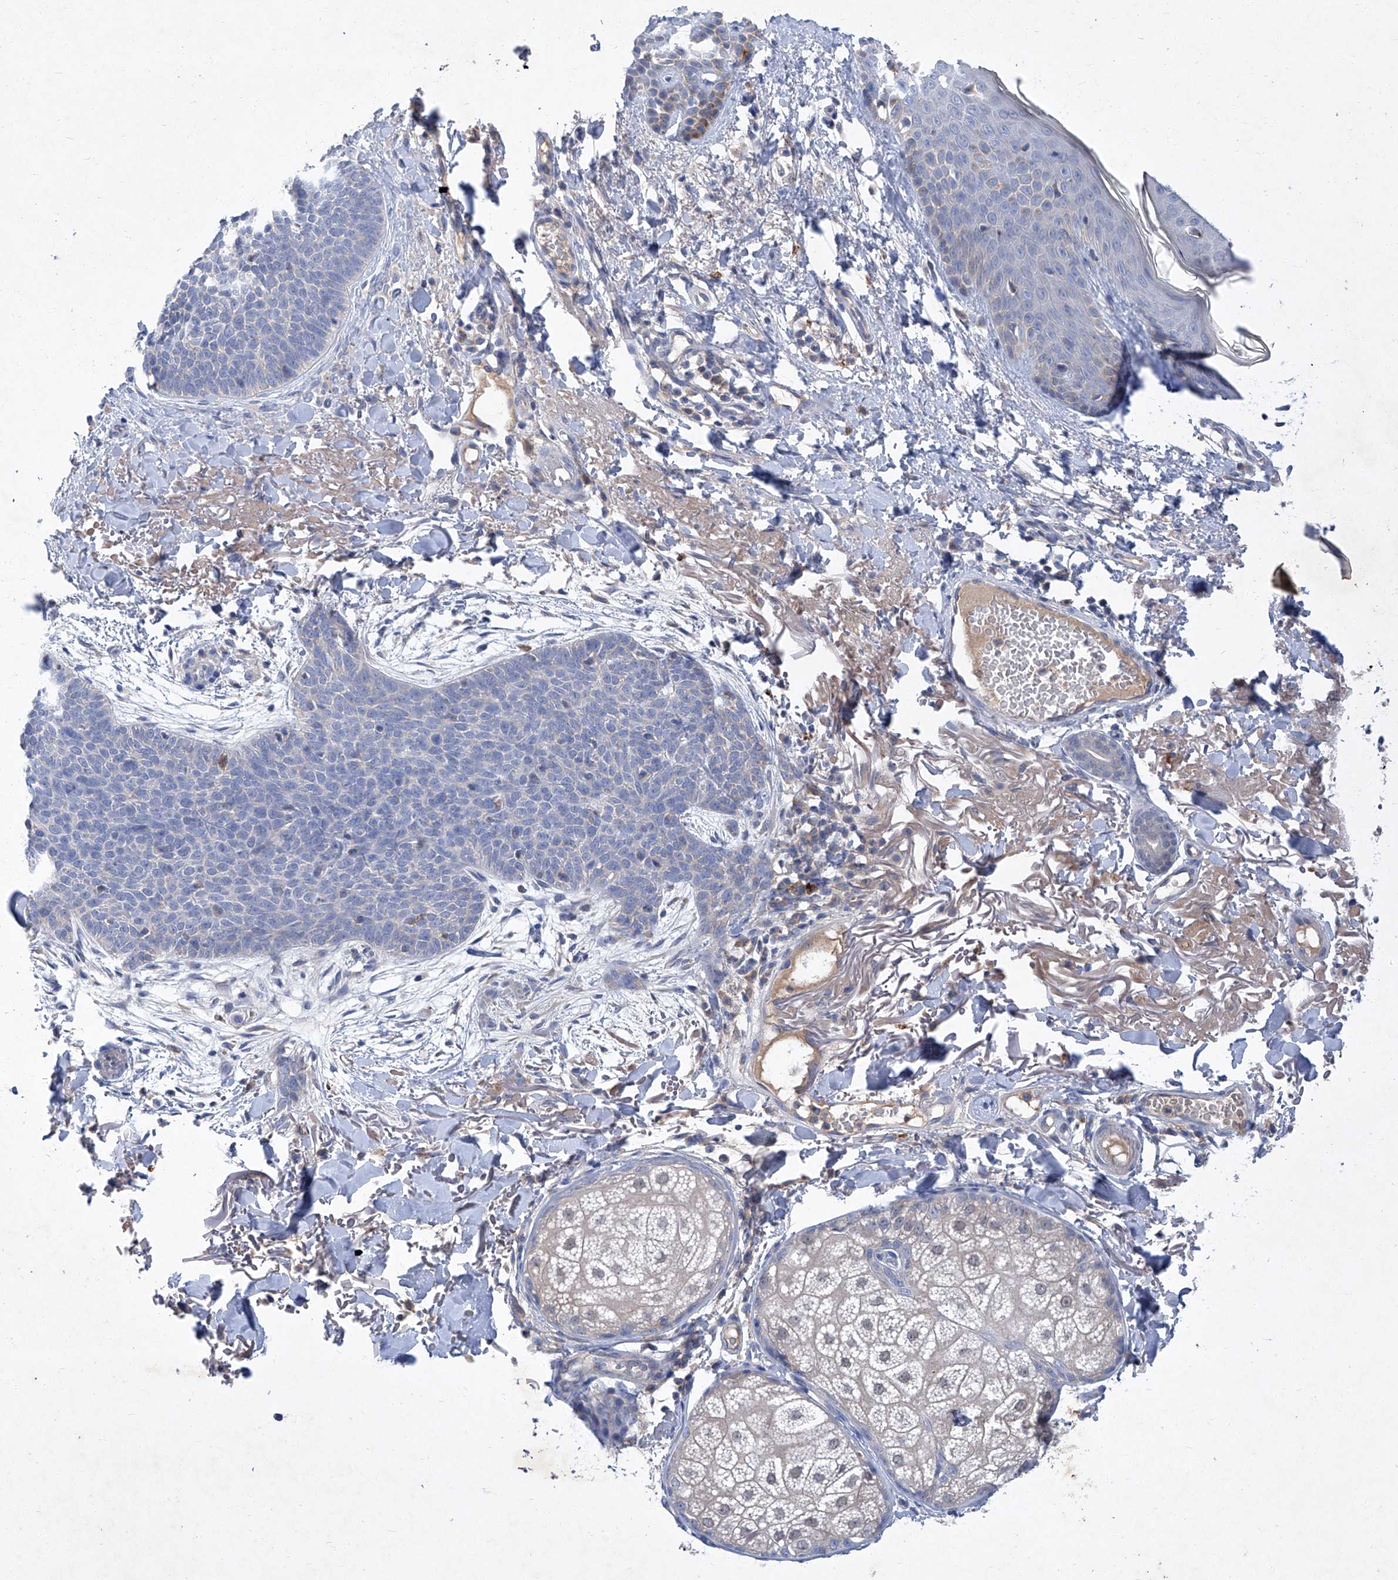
{"staining": {"intensity": "negative", "quantity": "none", "location": "none"}, "tissue": "skin cancer", "cell_type": "Tumor cells", "image_type": "cancer", "snomed": [{"axis": "morphology", "description": "Basal cell carcinoma"}, {"axis": "topography", "description": "Skin"}], "caption": "Immunohistochemistry (IHC) photomicrograph of skin basal cell carcinoma stained for a protein (brown), which reveals no staining in tumor cells. Brightfield microscopy of immunohistochemistry (IHC) stained with DAB (brown) and hematoxylin (blue), captured at high magnification.", "gene": "SBK2", "patient": {"sex": "male", "age": 85}}